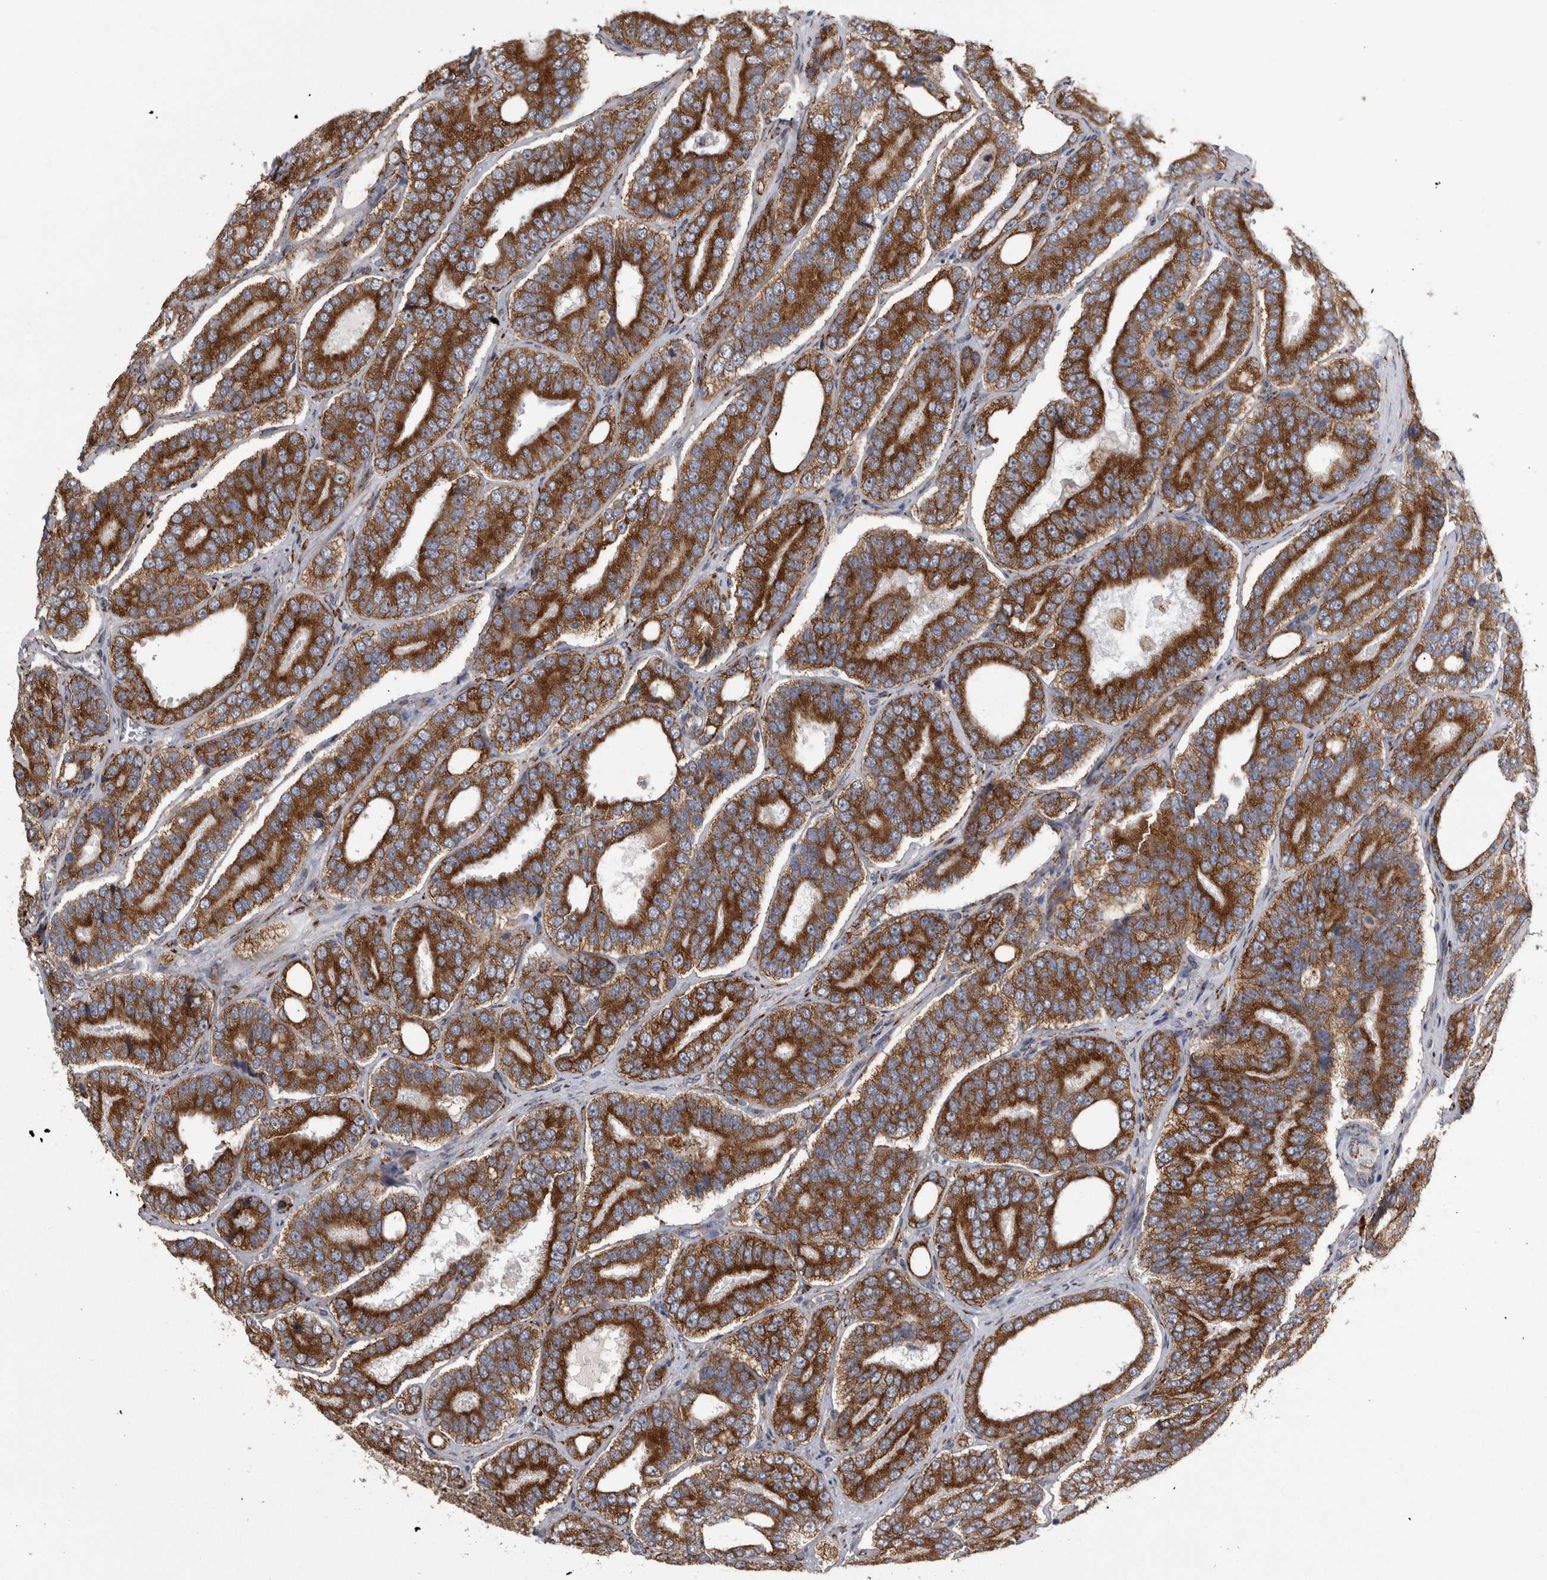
{"staining": {"intensity": "strong", "quantity": ">75%", "location": "cytoplasmic/membranous"}, "tissue": "prostate cancer", "cell_type": "Tumor cells", "image_type": "cancer", "snomed": [{"axis": "morphology", "description": "Adenocarcinoma, High grade"}, {"axis": "topography", "description": "Prostate"}], "caption": "Strong cytoplasmic/membranous protein staining is present in about >75% of tumor cells in high-grade adenocarcinoma (prostate).", "gene": "FHIP2B", "patient": {"sex": "male", "age": 56}}